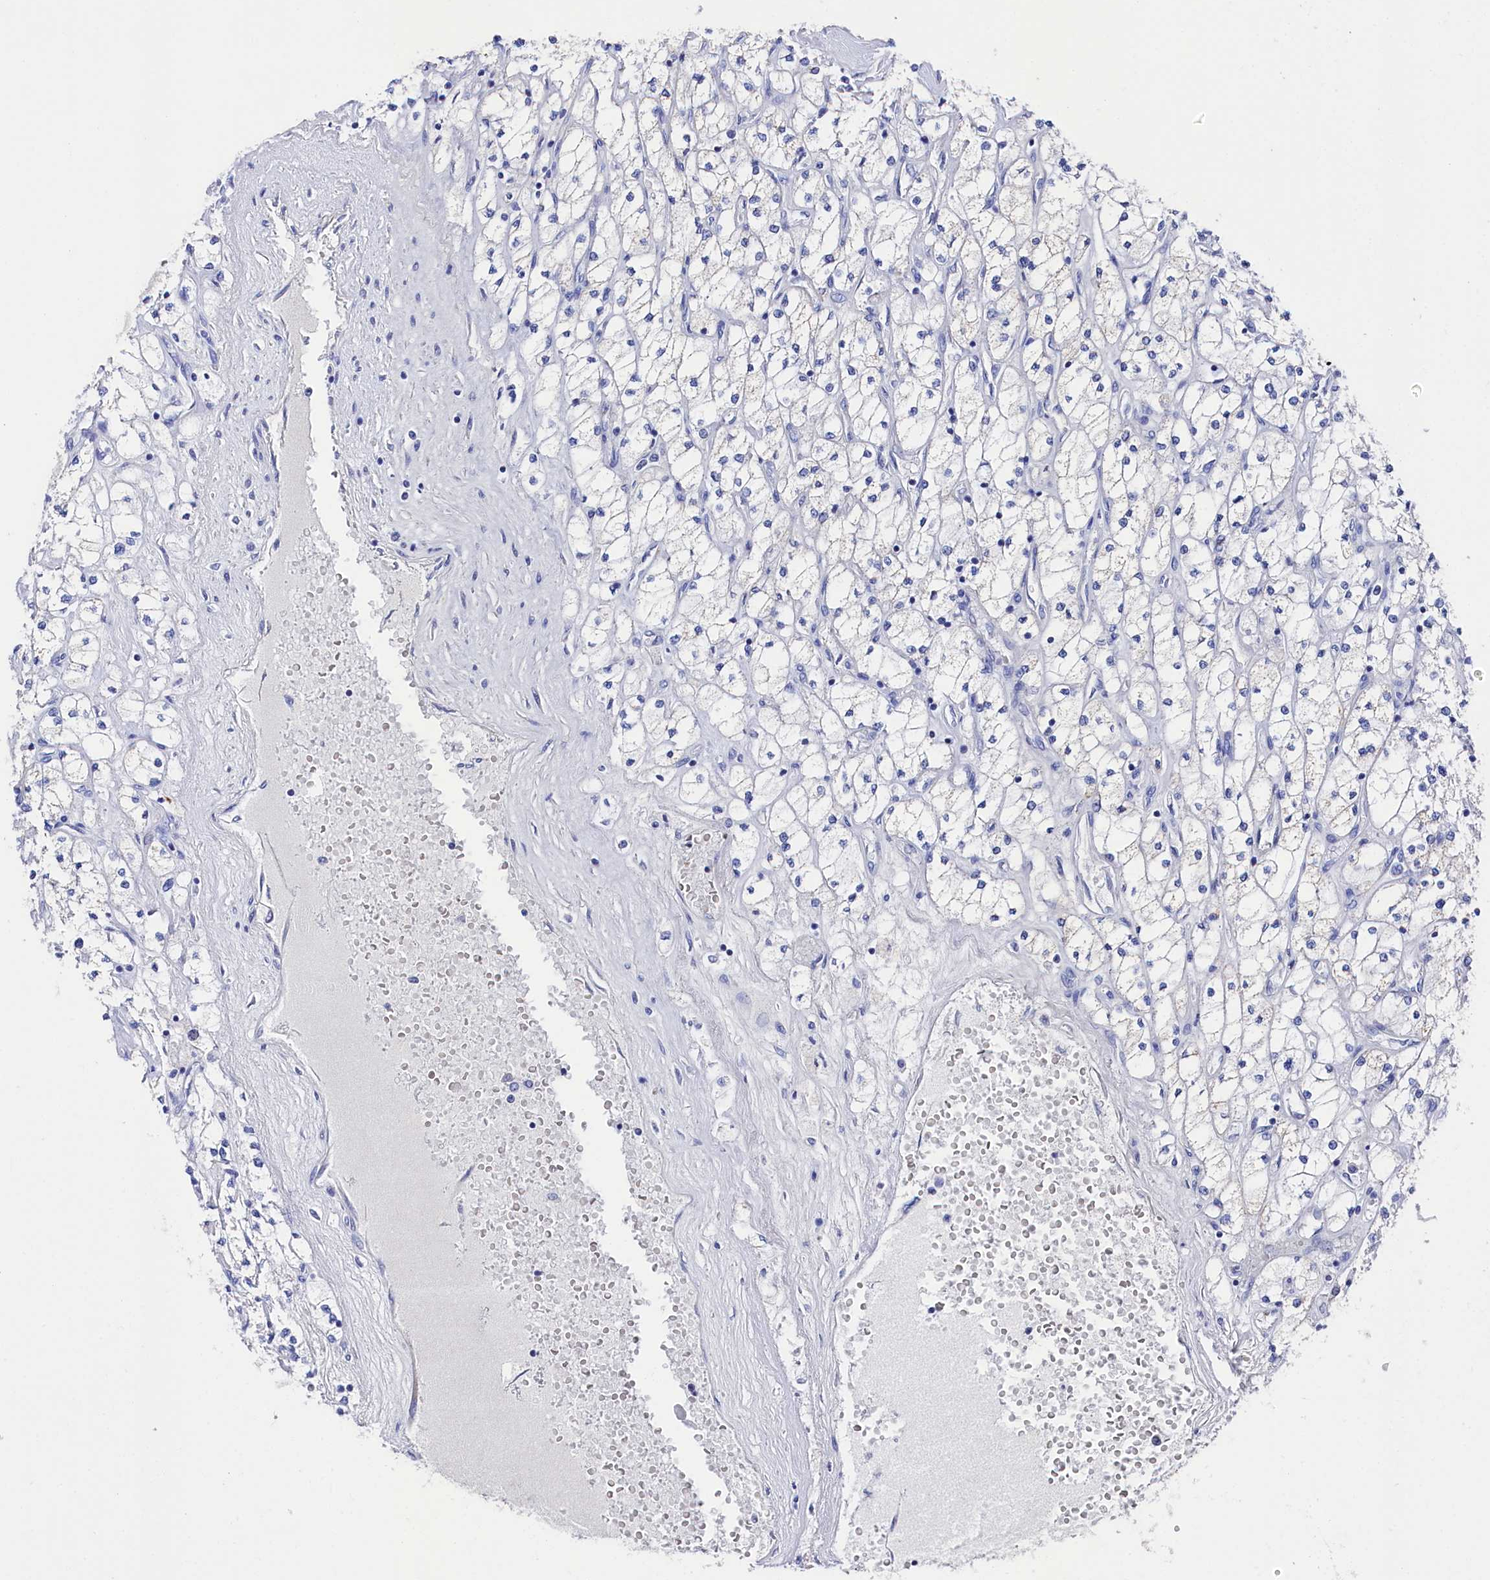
{"staining": {"intensity": "negative", "quantity": "none", "location": "none"}, "tissue": "renal cancer", "cell_type": "Tumor cells", "image_type": "cancer", "snomed": [{"axis": "morphology", "description": "Adenocarcinoma, NOS"}, {"axis": "topography", "description": "Kidney"}], "caption": "Histopathology image shows no significant protein positivity in tumor cells of adenocarcinoma (renal).", "gene": "MMAB", "patient": {"sex": "male", "age": 80}}